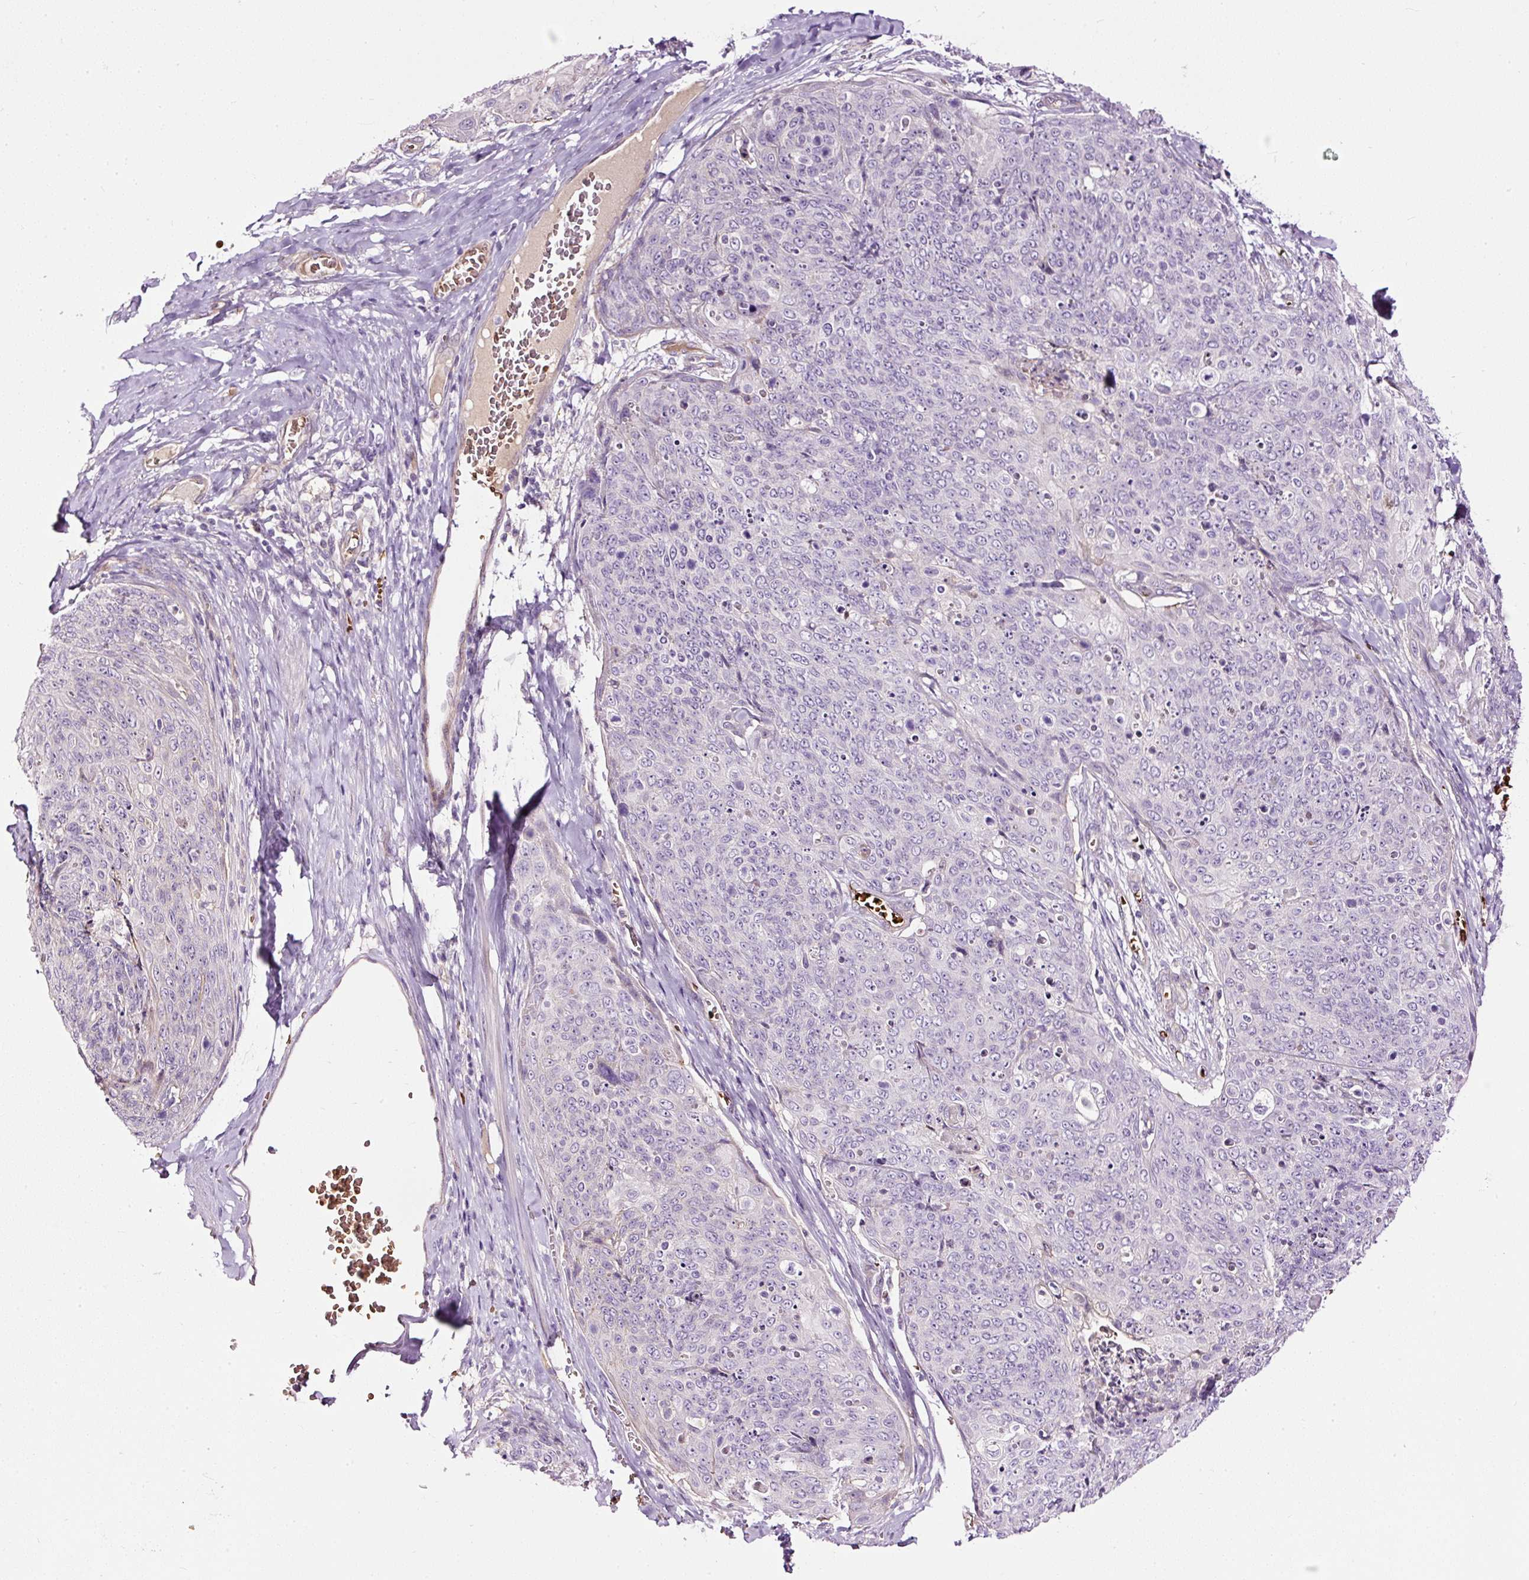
{"staining": {"intensity": "negative", "quantity": "none", "location": "none"}, "tissue": "skin cancer", "cell_type": "Tumor cells", "image_type": "cancer", "snomed": [{"axis": "morphology", "description": "Squamous cell carcinoma, NOS"}, {"axis": "topography", "description": "Skin"}, {"axis": "topography", "description": "Vulva"}], "caption": "High power microscopy image of an IHC histopathology image of skin squamous cell carcinoma, revealing no significant expression in tumor cells.", "gene": "USHBP1", "patient": {"sex": "female", "age": 85}}